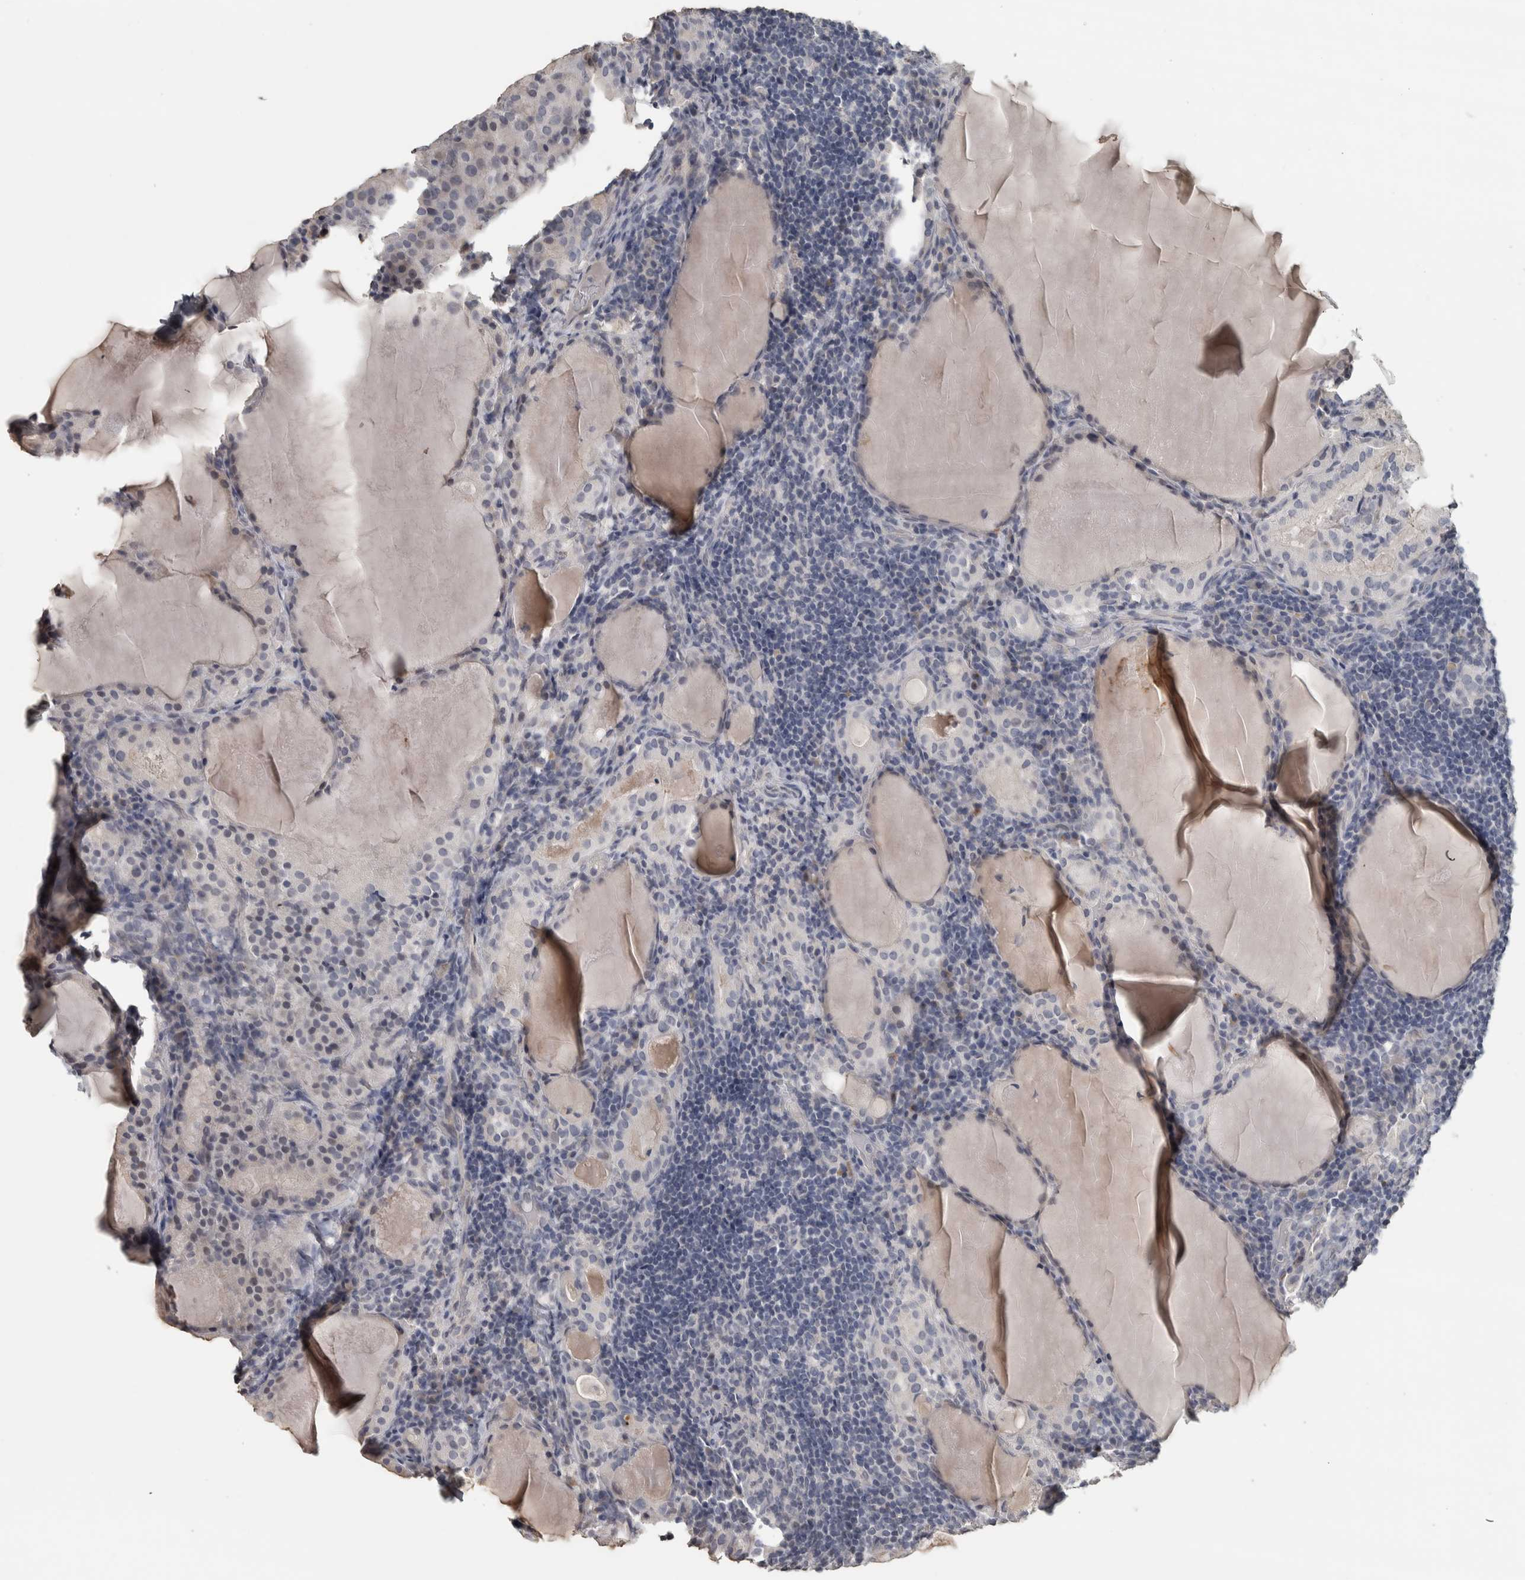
{"staining": {"intensity": "negative", "quantity": "none", "location": "none"}, "tissue": "thyroid cancer", "cell_type": "Tumor cells", "image_type": "cancer", "snomed": [{"axis": "morphology", "description": "Papillary adenocarcinoma, NOS"}, {"axis": "topography", "description": "Thyroid gland"}], "caption": "DAB (3,3'-diaminobenzidine) immunohistochemical staining of thyroid cancer (papillary adenocarcinoma) exhibits no significant expression in tumor cells.", "gene": "NECAB1", "patient": {"sex": "female", "age": 42}}